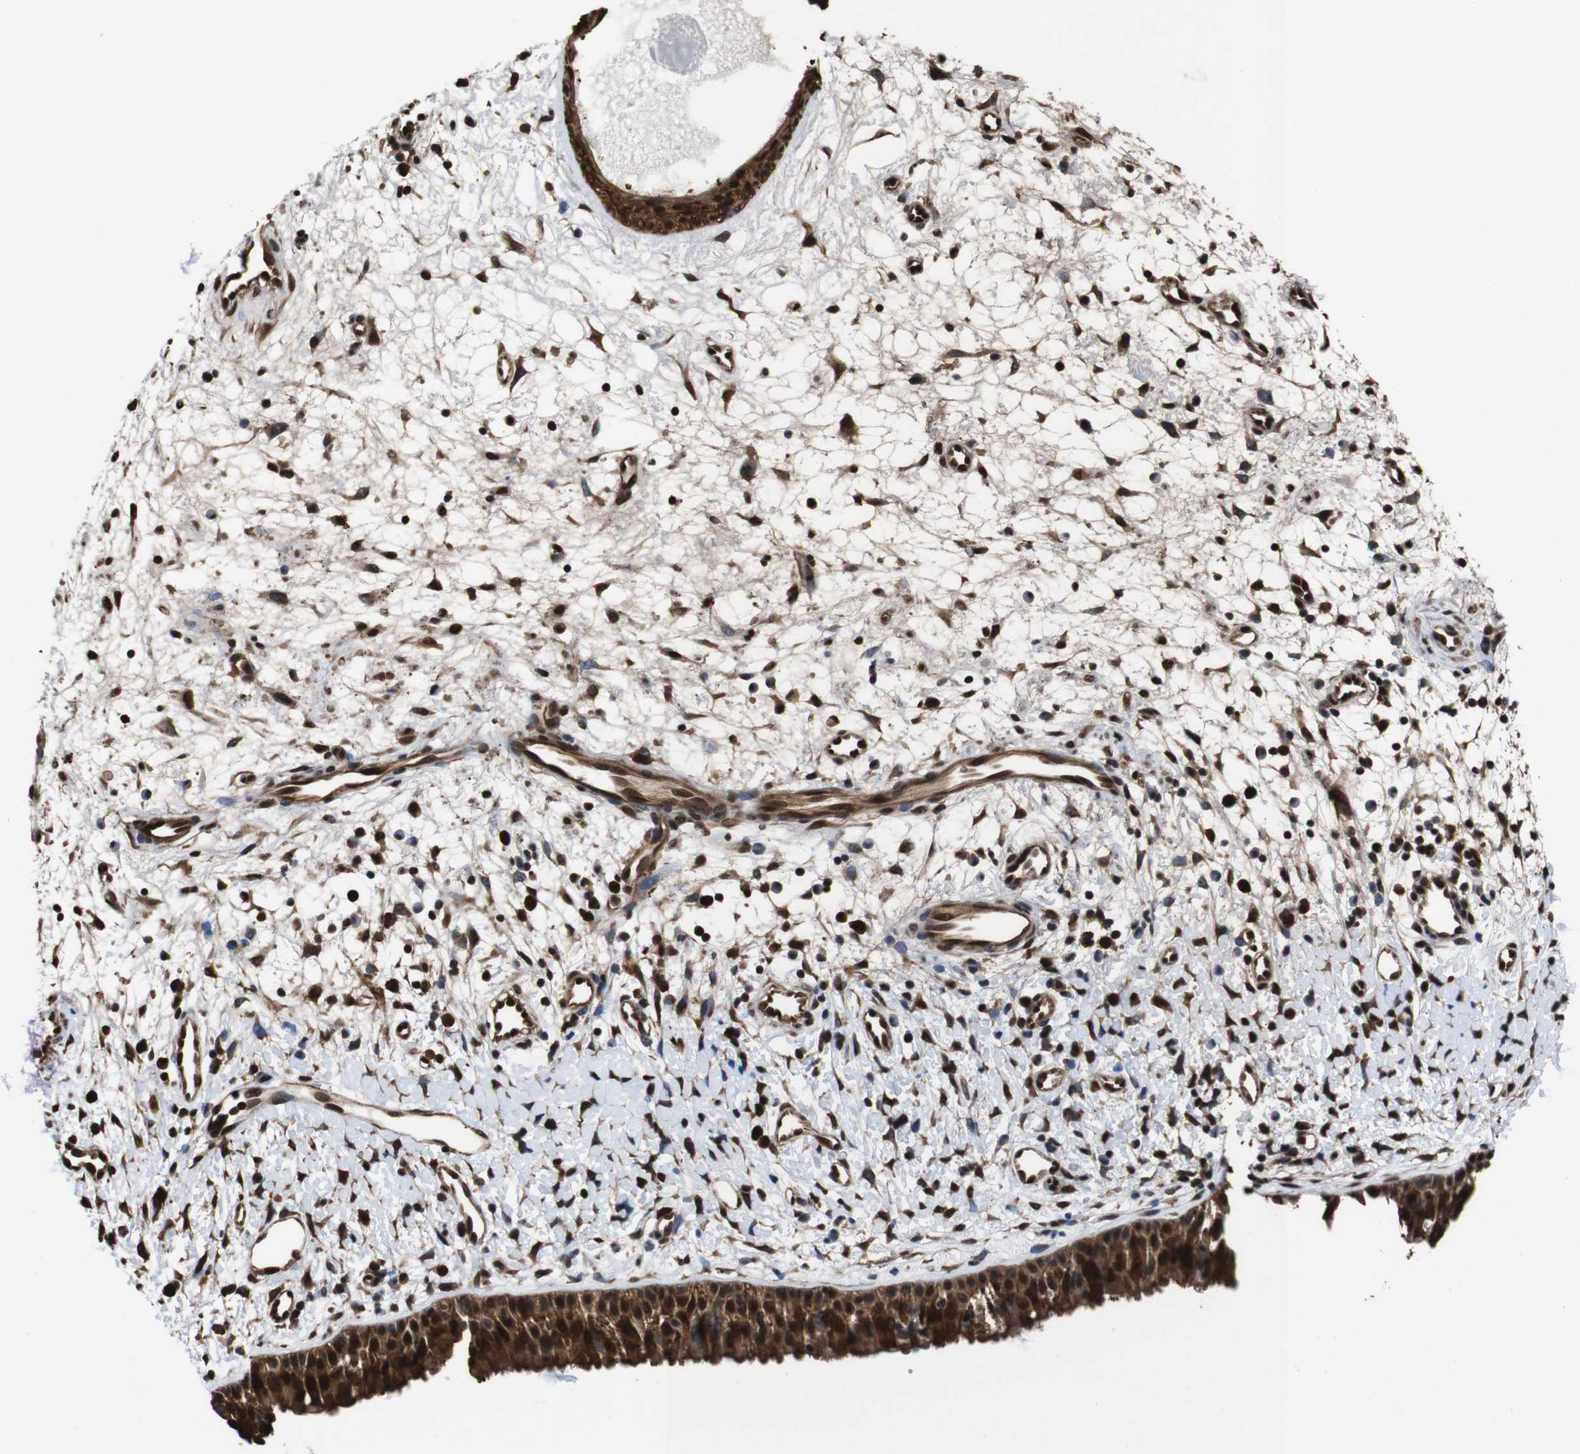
{"staining": {"intensity": "strong", "quantity": ">75%", "location": "cytoplasmic/membranous,nuclear"}, "tissue": "nasopharynx", "cell_type": "Respiratory epithelial cells", "image_type": "normal", "snomed": [{"axis": "morphology", "description": "Normal tissue, NOS"}, {"axis": "topography", "description": "Nasopharynx"}], "caption": "Protein expression analysis of unremarkable nasopharynx demonstrates strong cytoplasmic/membranous,nuclear staining in about >75% of respiratory epithelial cells.", "gene": "VCP", "patient": {"sex": "male", "age": 22}}